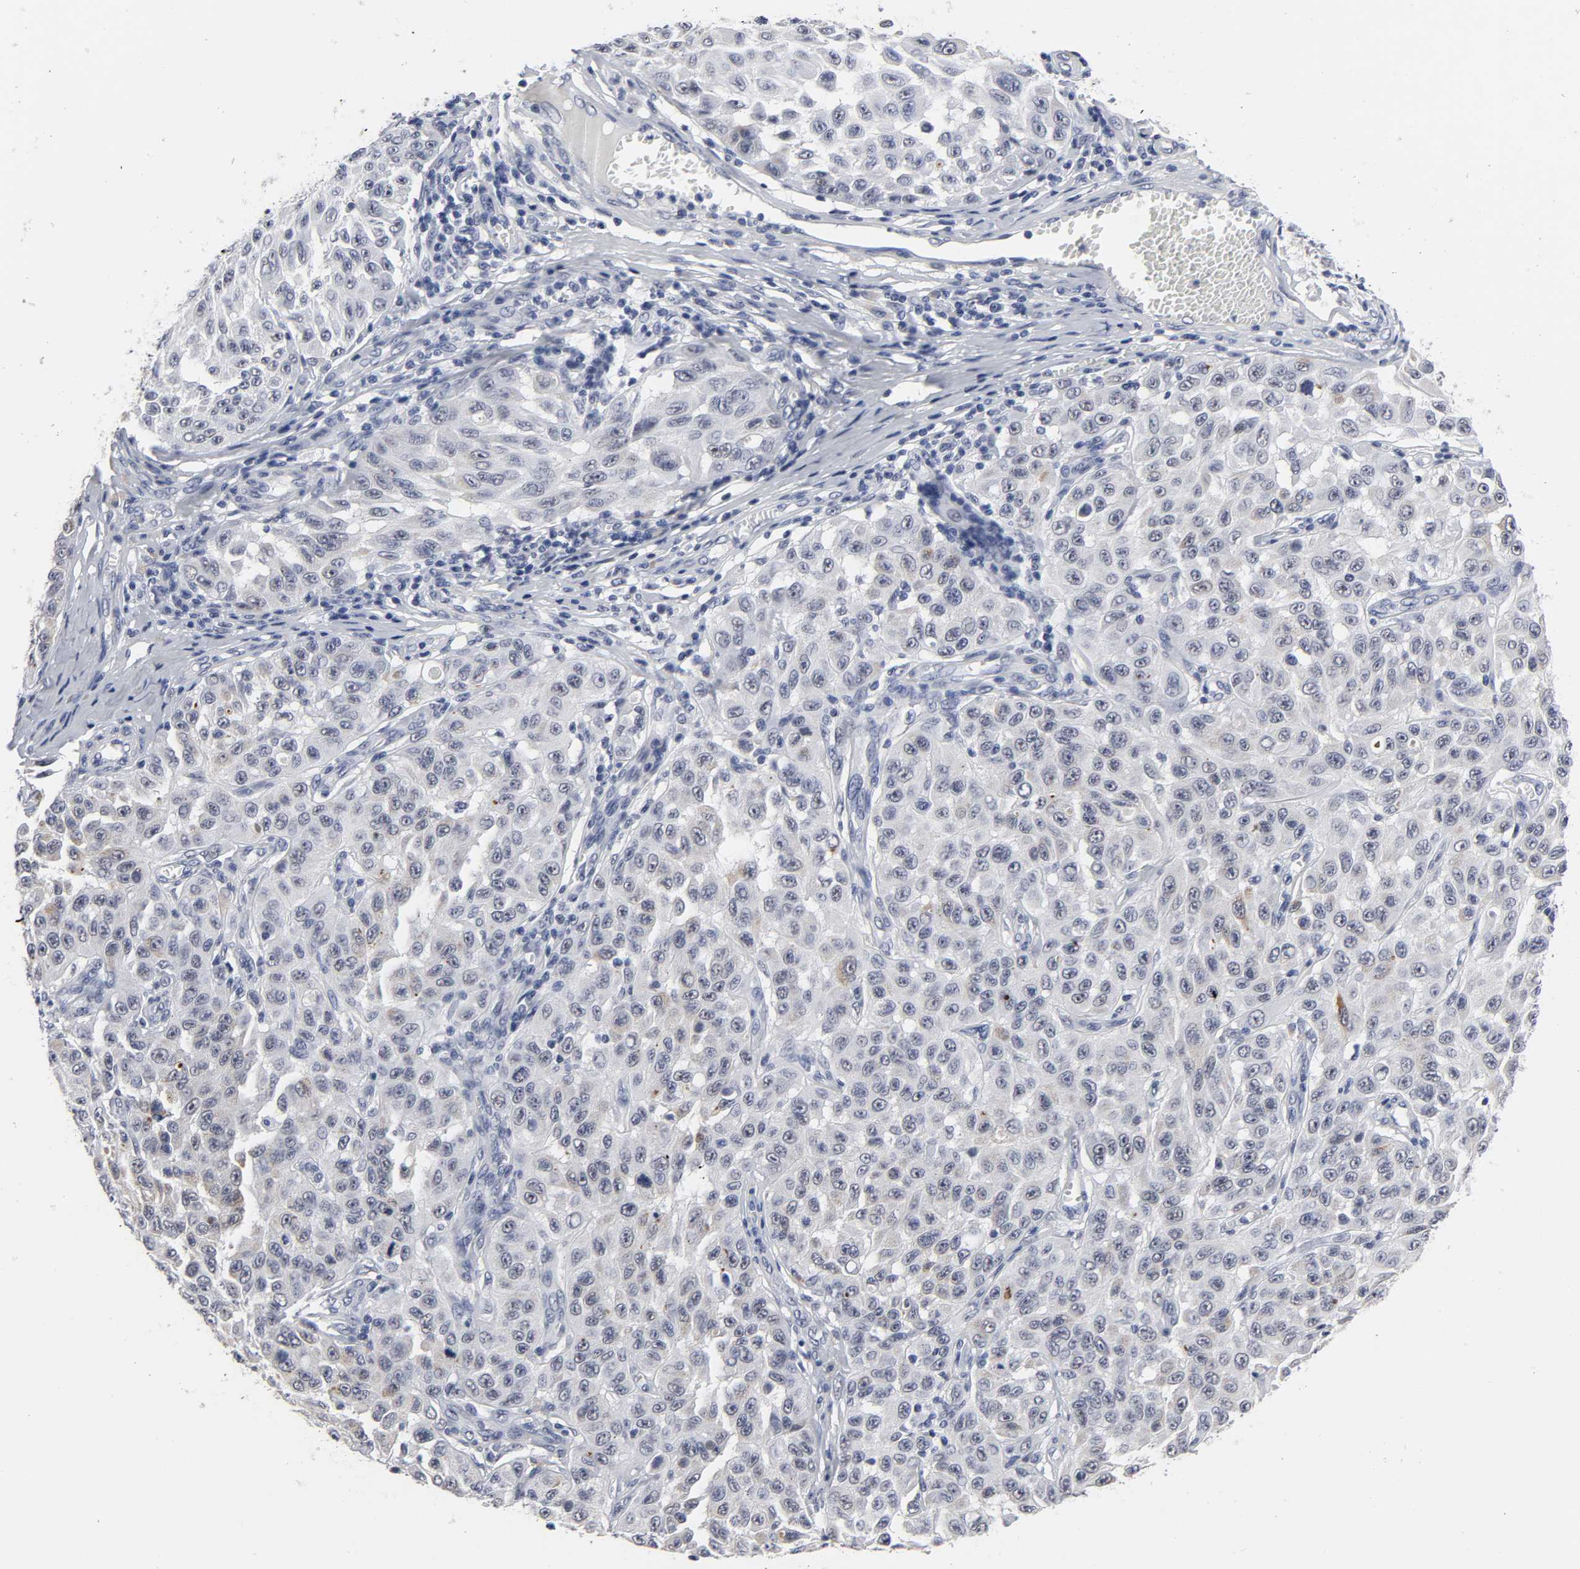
{"staining": {"intensity": "weak", "quantity": "25%-75%", "location": "cytoplasmic/membranous"}, "tissue": "melanoma", "cell_type": "Tumor cells", "image_type": "cancer", "snomed": [{"axis": "morphology", "description": "Malignant melanoma, NOS"}, {"axis": "topography", "description": "Skin"}], "caption": "Malignant melanoma stained with a brown dye exhibits weak cytoplasmic/membranous positive expression in about 25%-75% of tumor cells.", "gene": "GRHL2", "patient": {"sex": "male", "age": 30}}